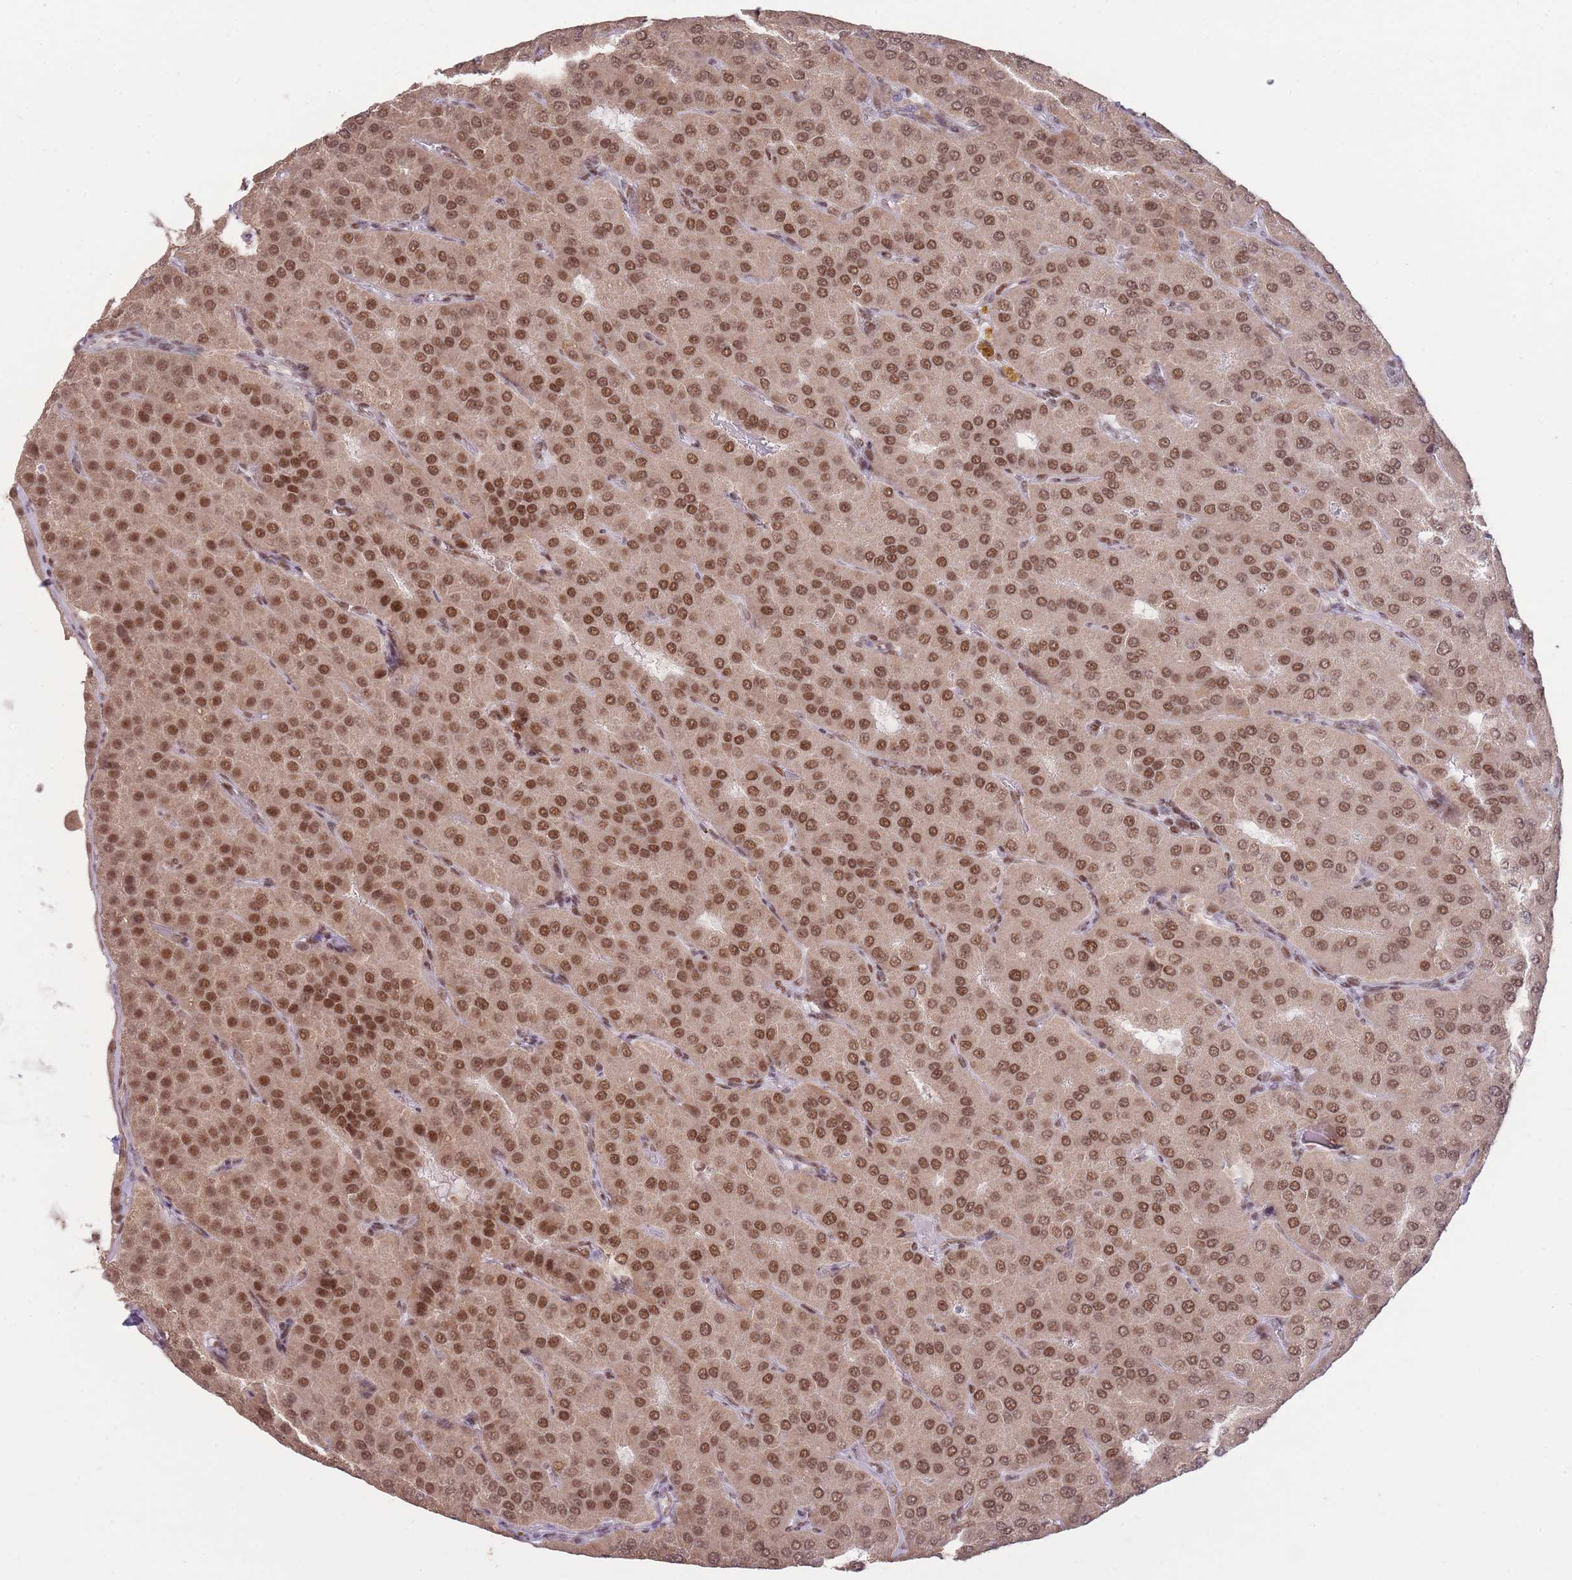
{"staining": {"intensity": "moderate", "quantity": ">75%", "location": "nuclear"}, "tissue": "parathyroid gland", "cell_type": "Glandular cells", "image_type": "normal", "snomed": [{"axis": "morphology", "description": "Normal tissue, NOS"}, {"axis": "morphology", "description": "Adenoma, NOS"}, {"axis": "topography", "description": "Parathyroid gland"}], "caption": "Immunohistochemical staining of benign parathyroid gland shows medium levels of moderate nuclear positivity in about >75% of glandular cells.", "gene": "CARD8", "patient": {"sex": "female", "age": 86}}